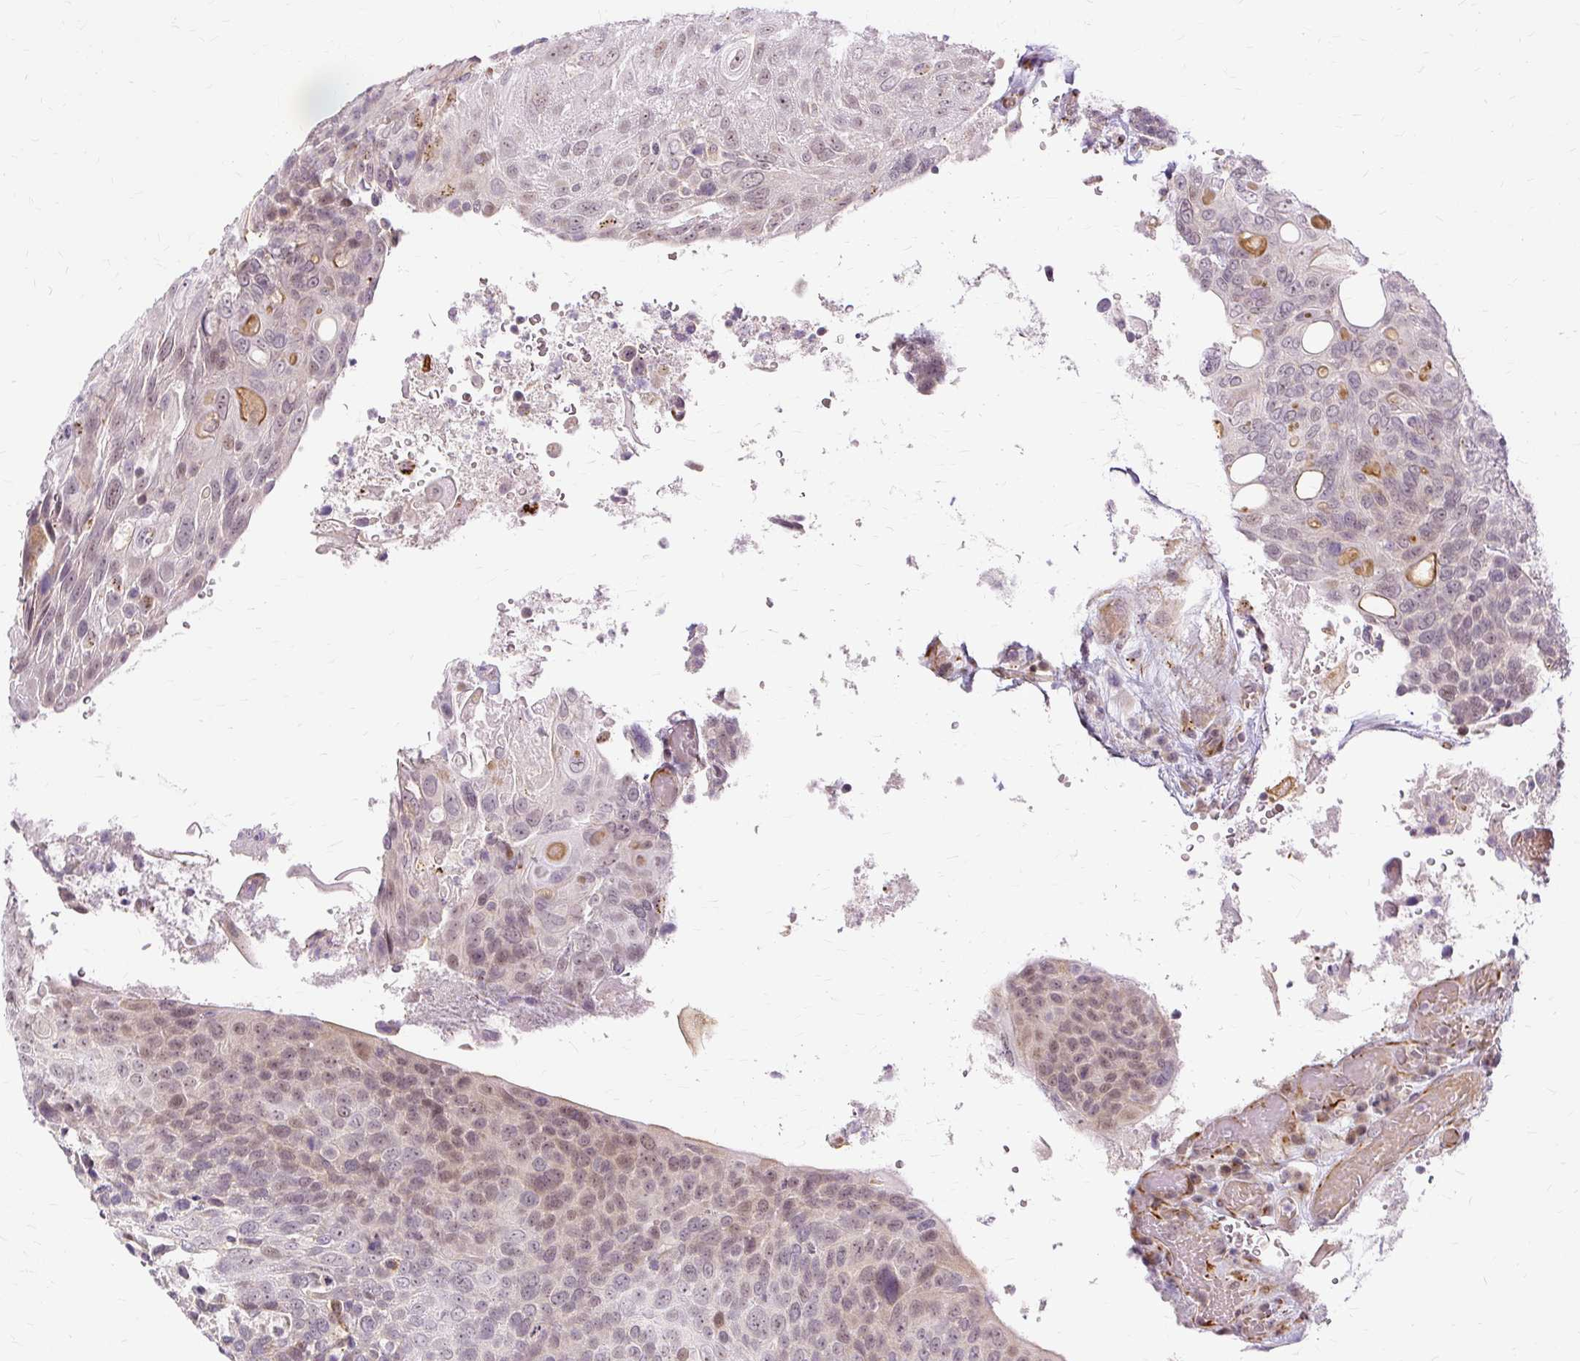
{"staining": {"intensity": "moderate", "quantity": "25%-75%", "location": "cytoplasmic/membranous,nuclear"}, "tissue": "urothelial cancer", "cell_type": "Tumor cells", "image_type": "cancer", "snomed": [{"axis": "morphology", "description": "Urothelial carcinoma, High grade"}, {"axis": "topography", "description": "Urinary bladder"}], "caption": "High-grade urothelial carcinoma tissue demonstrates moderate cytoplasmic/membranous and nuclear staining in approximately 25%-75% of tumor cells Using DAB (3,3'-diaminobenzidine) (brown) and hematoxylin (blue) stains, captured at high magnification using brightfield microscopy.", "gene": "MMACHC", "patient": {"sex": "female", "age": 70}}